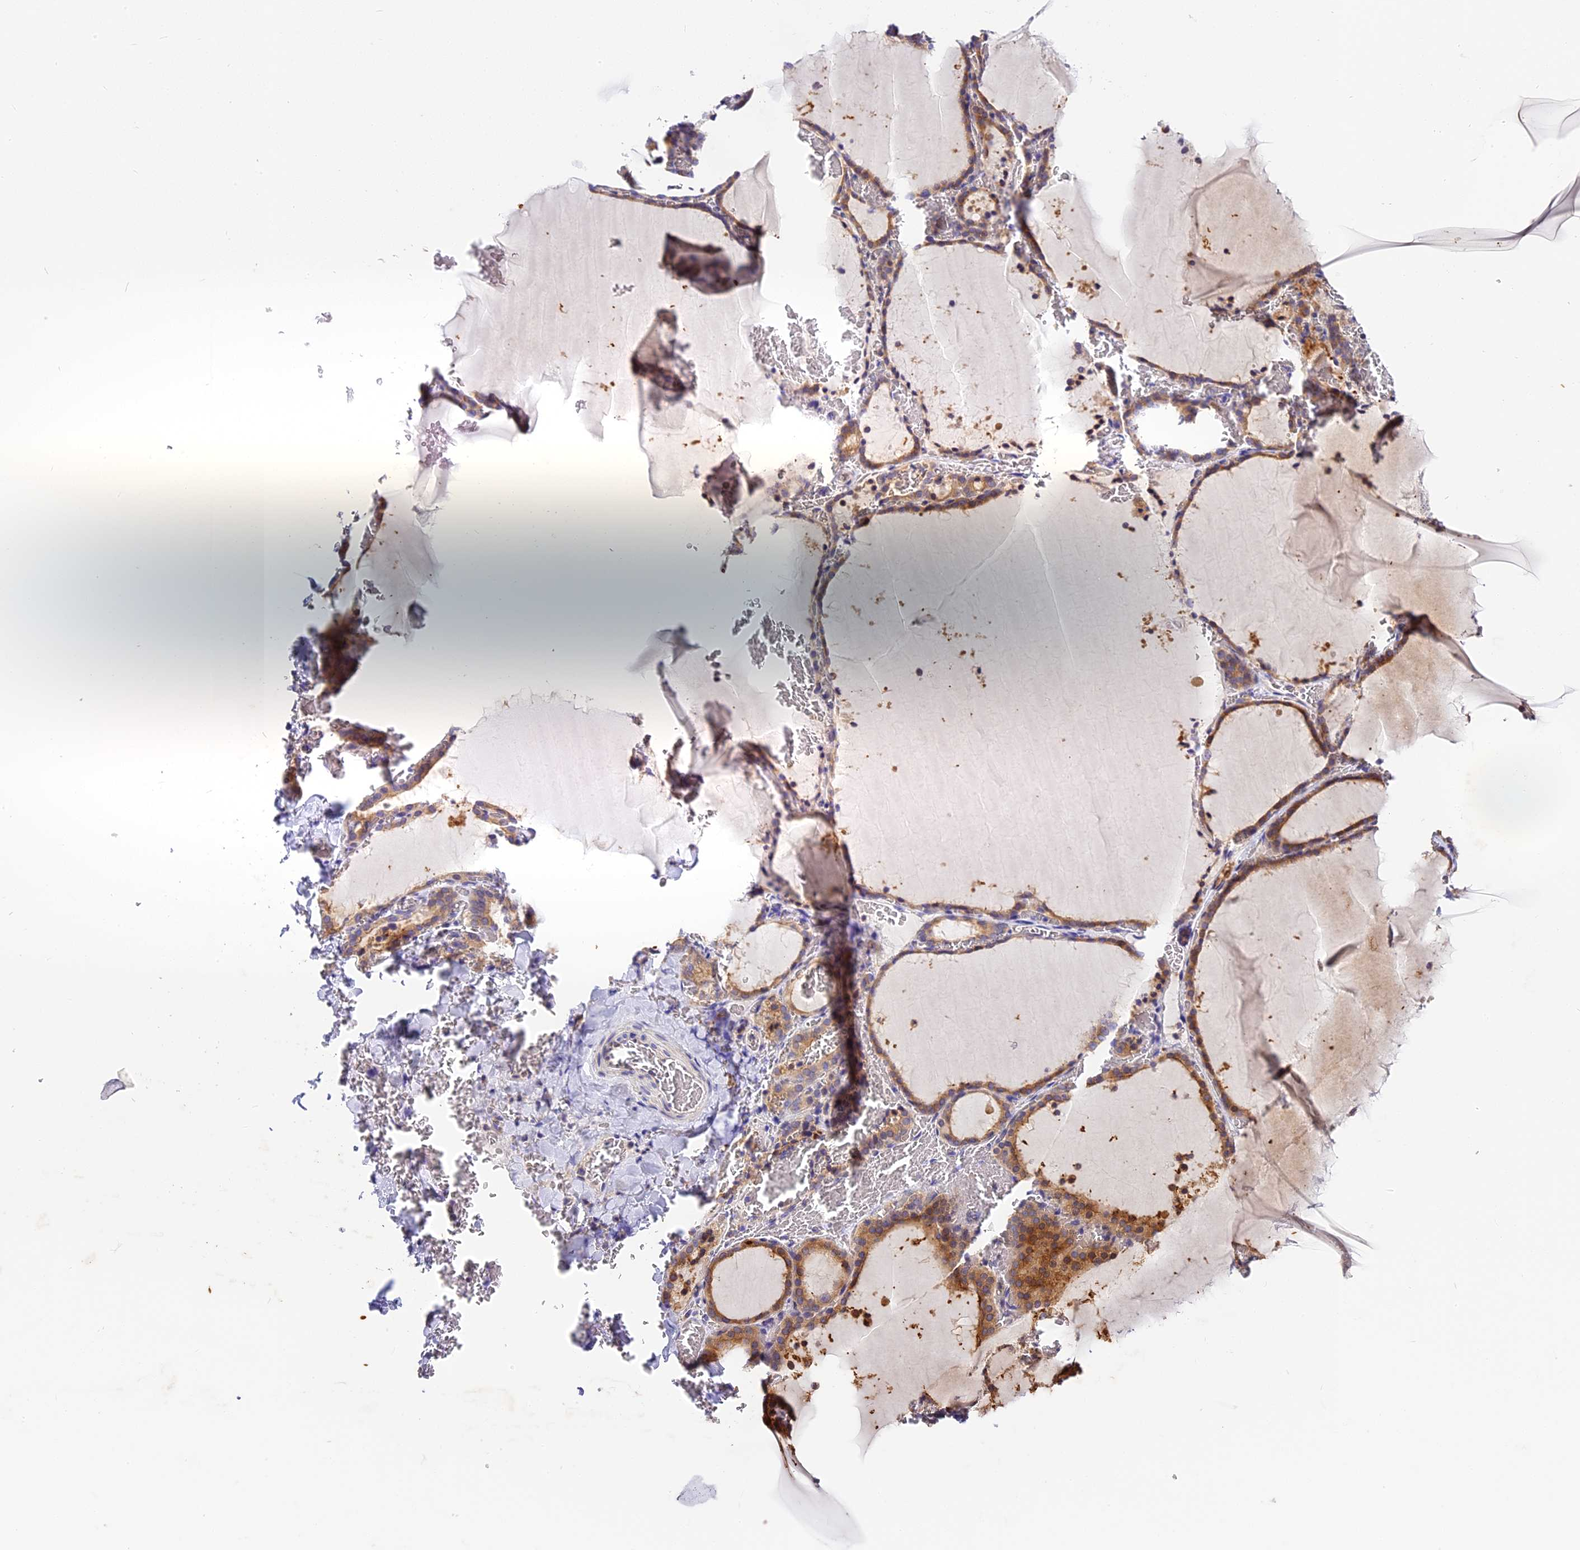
{"staining": {"intensity": "moderate", "quantity": ">75%", "location": "cytoplasmic/membranous"}, "tissue": "thyroid gland", "cell_type": "Glandular cells", "image_type": "normal", "snomed": [{"axis": "morphology", "description": "Normal tissue, NOS"}, {"axis": "topography", "description": "Thyroid gland"}], "caption": "About >75% of glandular cells in normal human thyroid gland demonstrate moderate cytoplasmic/membranous protein staining as visualized by brown immunohistochemical staining.", "gene": "BSCL2", "patient": {"sex": "female", "age": 39}}